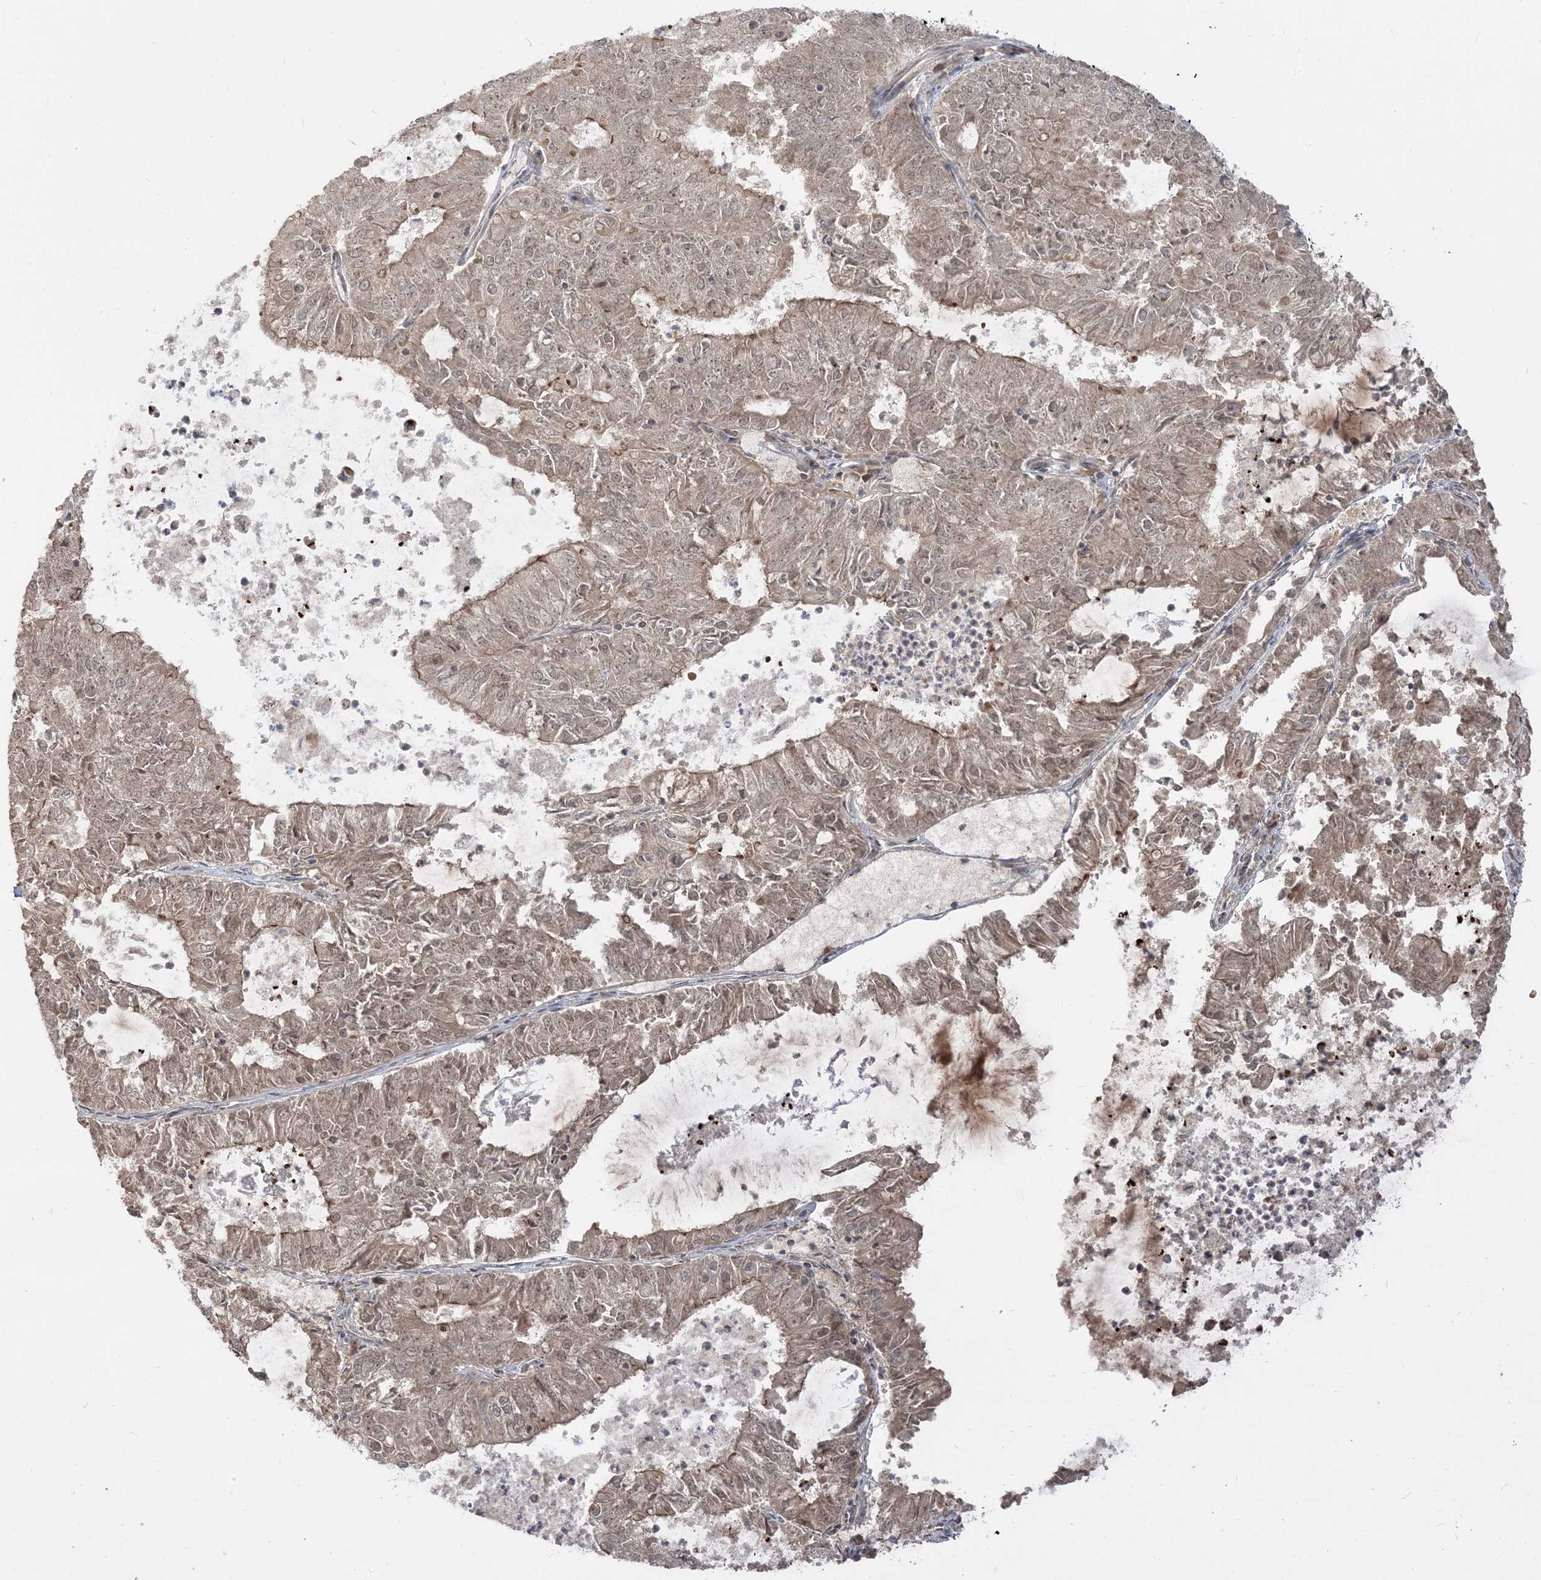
{"staining": {"intensity": "weak", "quantity": "25%-75%", "location": "cytoplasmic/membranous,nuclear"}, "tissue": "endometrial cancer", "cell_type": "Tumor cells", "image_type": "cancer", "snomed": [{"axis": "morphology", "description": "Adenocarcinoma, NOS"}, {"axis": "topography", "description": "Endometrium"}], "caption": "Tumor cells exhibit weak cytoplasmic/membranous and nuclear expression in approximately 25%-75% of cells in adenocarcinoma (endometrial). (DAB IHC with brightfield microscopy, high magnification).", "gene": "TBCC", "patient": {"sex": "female", "age": 57}}